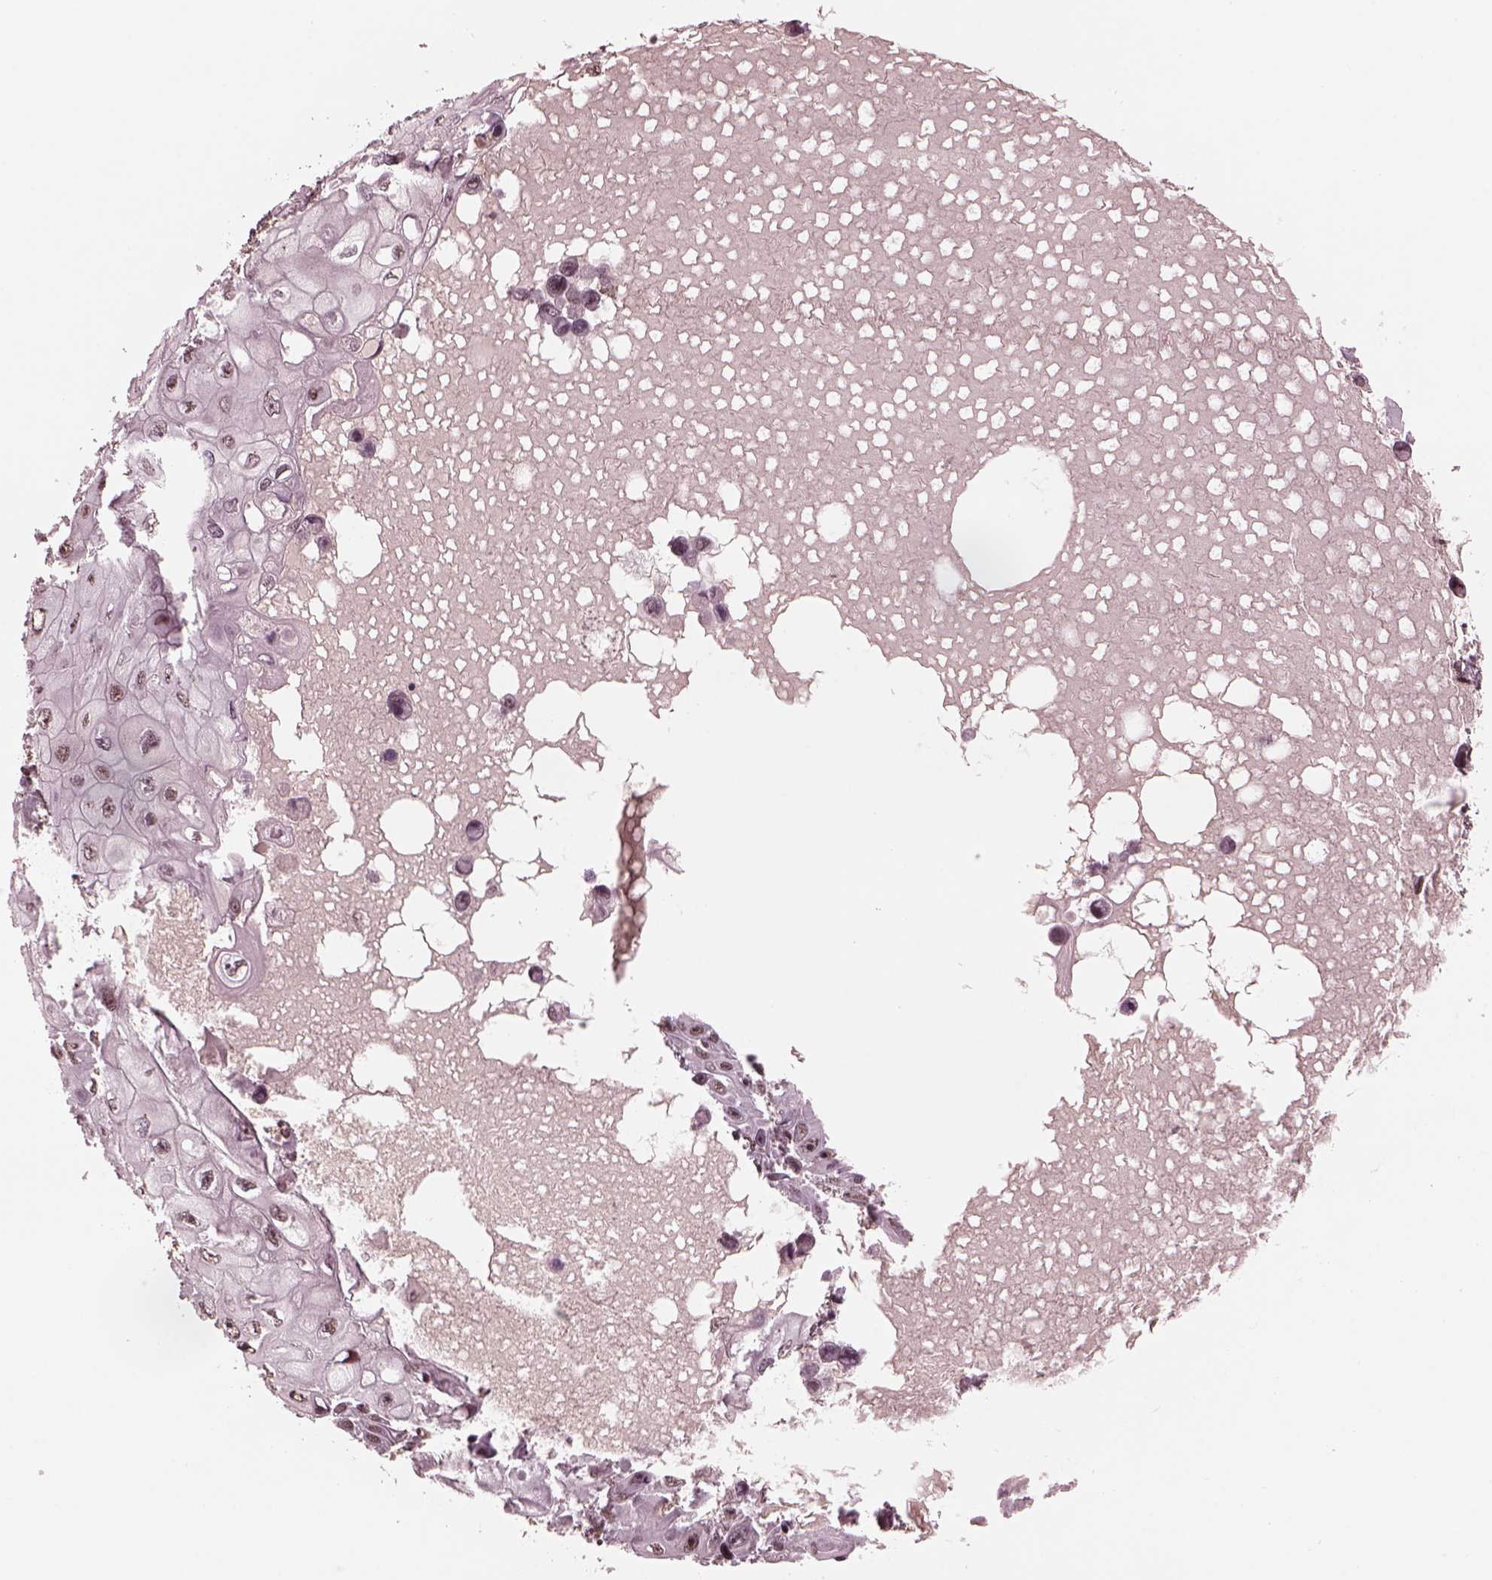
{"staining": {"intensity": "weak", "quantity": "25%-75%", "location": "nuclear"}, "tissue": "skin cancer", "cell_type": "Tumor cells", "image_type": "cancer", "snomed": [{"axis": "morphology", "description": "Squamous cell carcinoma, NOS"}, {"axis": "topography", "description": "Skin"}], "caption": "An image showing weak nuclear positivity in about 25%-75% of tumor cells in skin cancer (squamous cell carcinoma), as visualized by brown immunohistochemical staining.", "gene": "NAP1L5", "patient": {"sex": "male", "age": 82}}